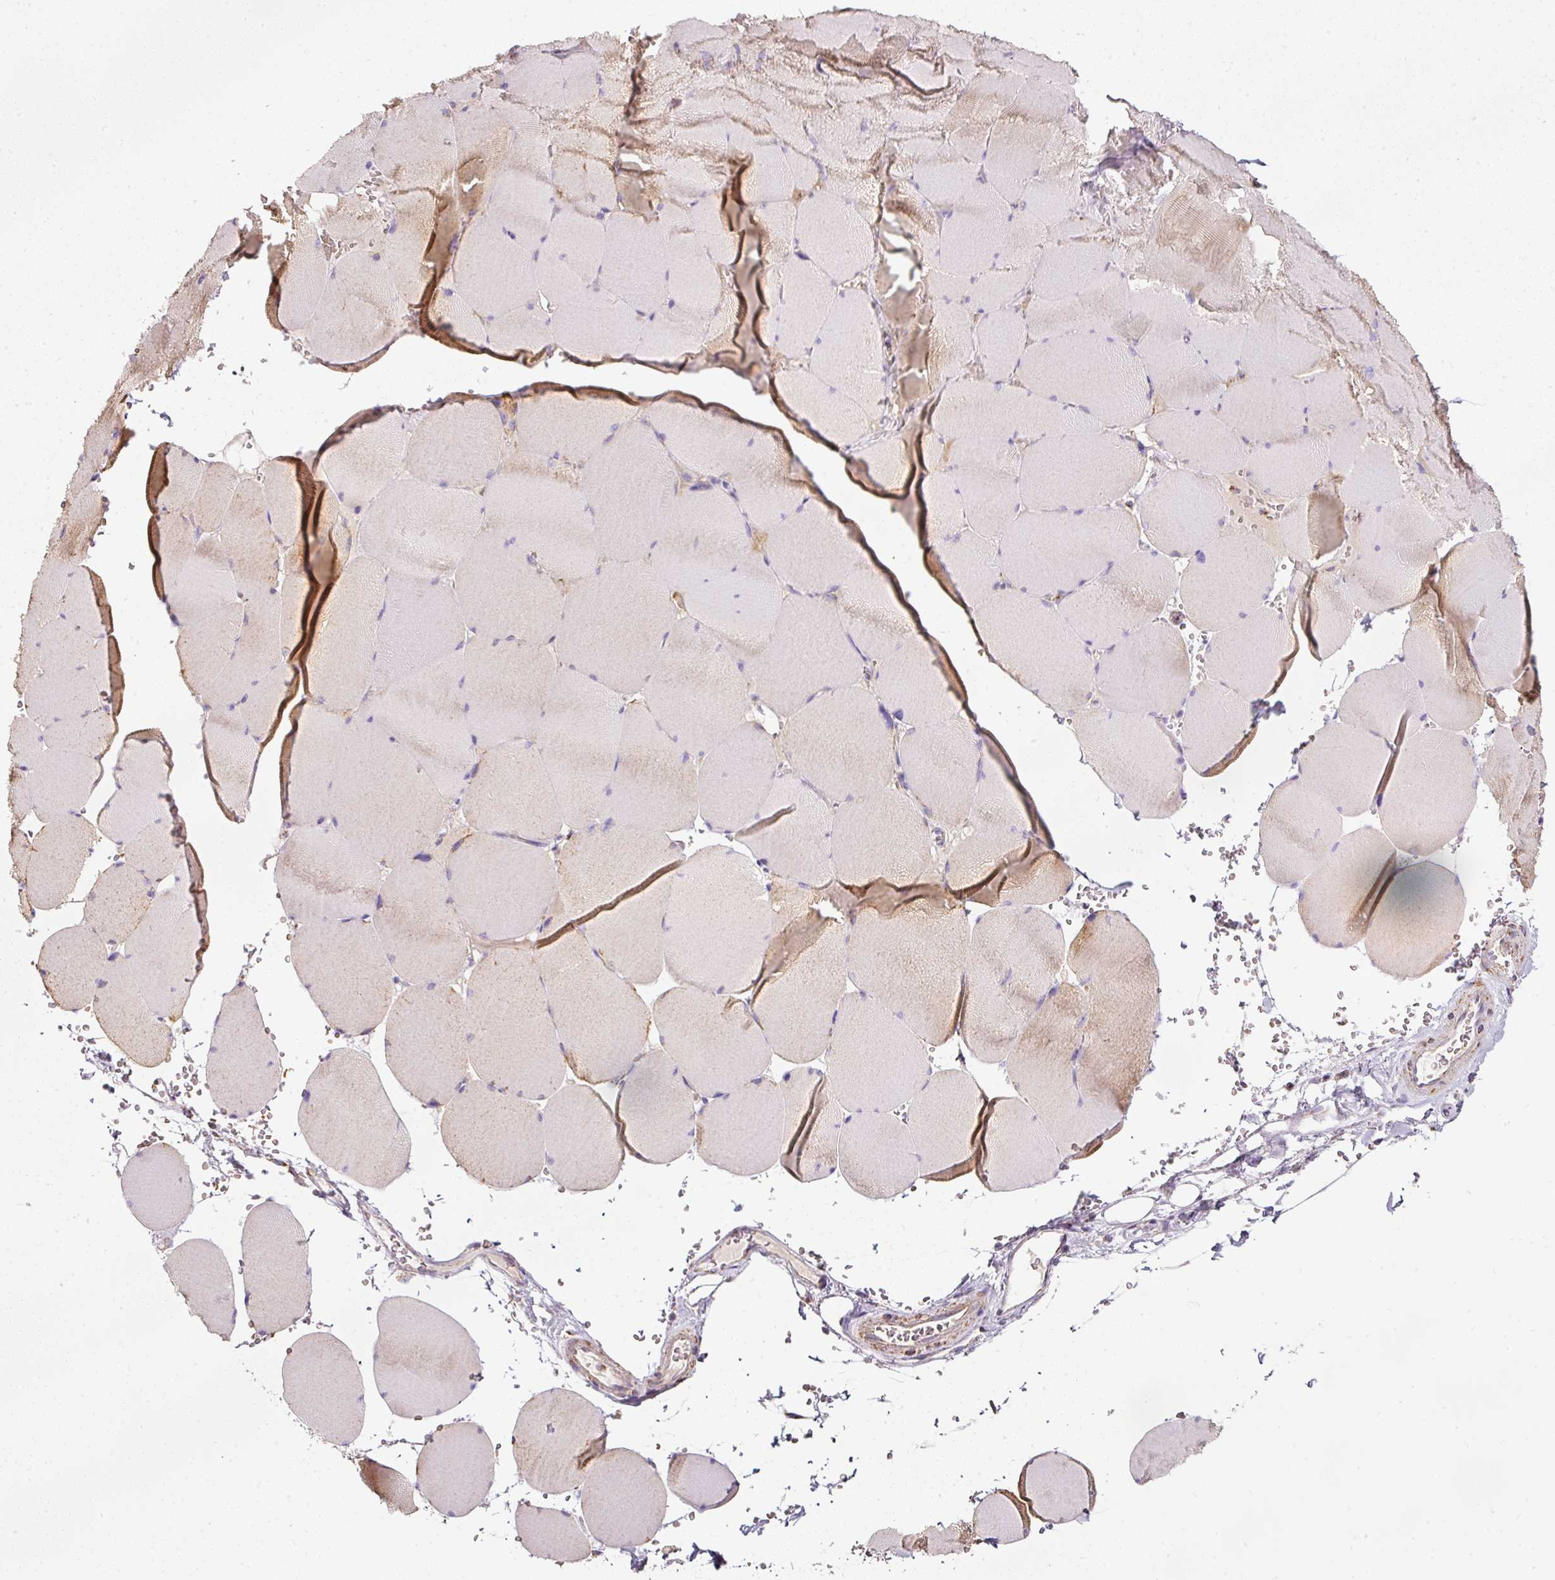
{"staining": {"intensity": "moderate", "quantity": "25%-75%", "location": "cytoplasmic/membranous"}, "tissue": "skeletal muscle", "cell_type": "Myocytes", "image_type": "normal", "snomed": [{"axis": "morphology", "description": "Normal tissue, NOS"}, {"axis": "topography", "description": "Skeletal muscle"}, {"axis": "topography", "description": "Head-Neck"}], "caption": "Skeletal muscle stained with immunohistochemistry exhibits moderate cytoplasmic/membranous expression in approximately 25%-75% of myocytes.", "gene": "SDHA", "patient": {"sex": "male", "age": 66}}